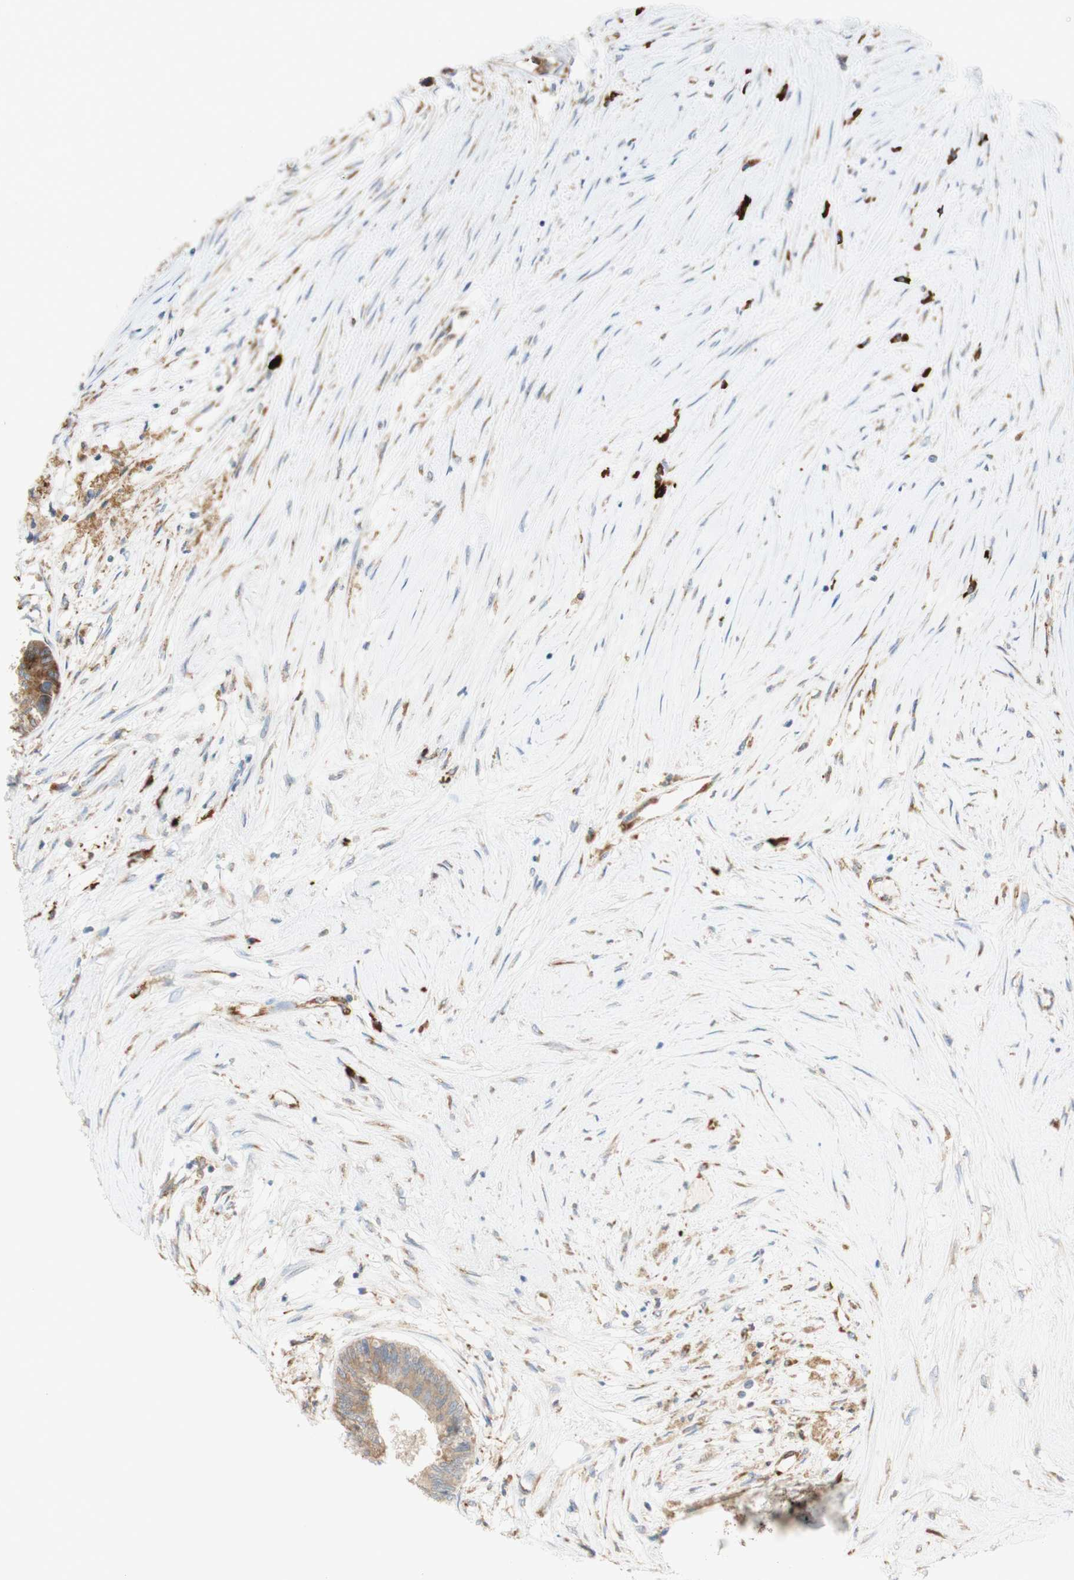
{"staining": {"intensity": "strong", "quantity": ">75%", "location": "cytoplasmic/membranous"}, "tissue": "colorectal cancer", "cell_type": "Tumor cells", "image_type": "cancer", "snomed": [{"axis": "morphology", "description": "Adenocarcinoma, NOS"}, {"axis": "topography", "description": "Rectum"}], "caption": "This image displays immunohistochemistry (IHC) staining of colorectal adenocarcinoma, with high strong cytoplasmic/membranous positivity in approximately >75% of tumor cells.", "gene": "MANF", "patient": {"sex": "male", "age": 63}}